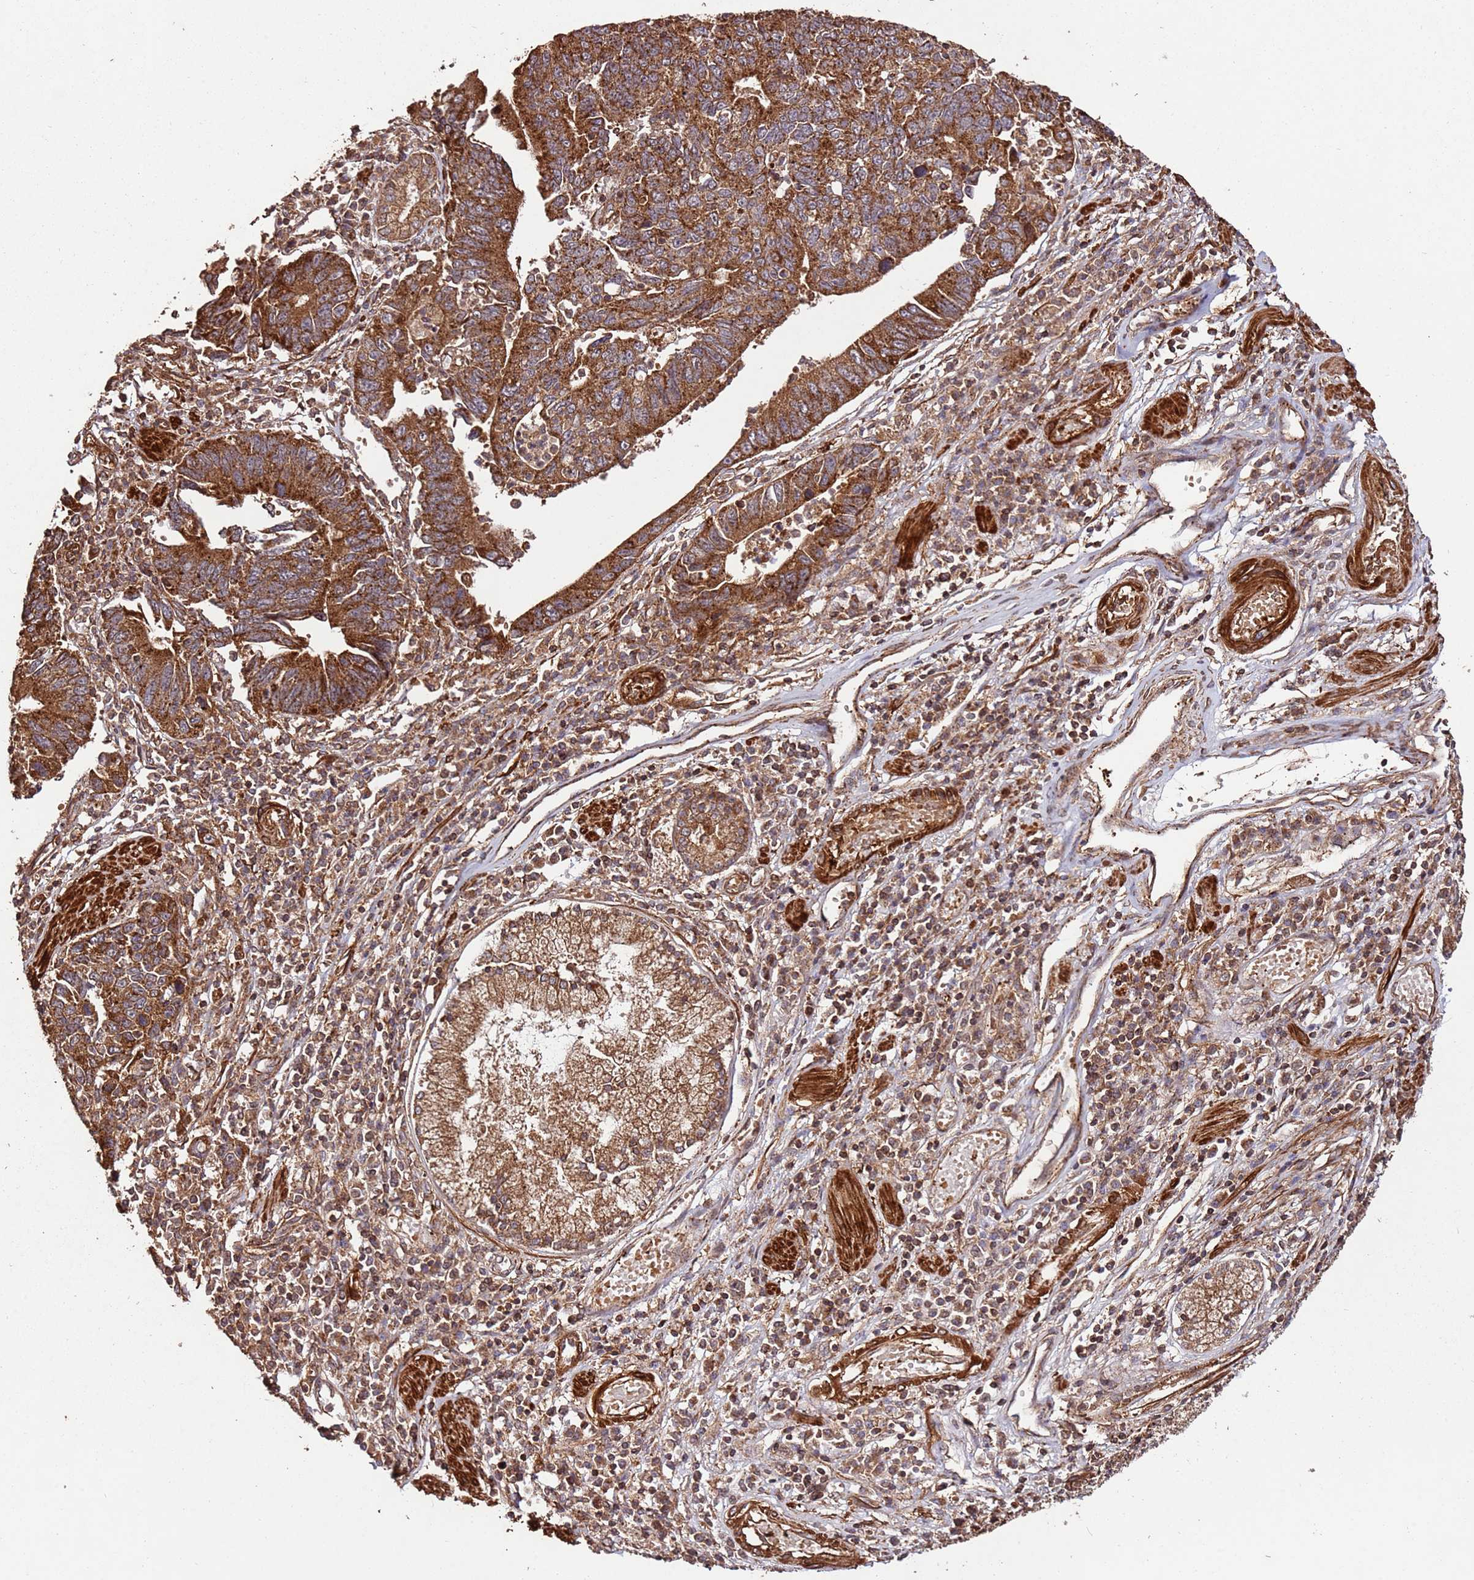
{"staining": {"intensity": "strong", "quantity": ">75%", "location": "cytoplasmic/membranous"}, "tissue": "stomach cancer", "cell_type": "Tumor cells", "image_type": "cancer", "snomed": [{"axis": "morphology", "description": "Adenocarcinoma, NOS"}, {"axis": "topography", "description": "Stomach"}], "caption": "Stomach cancer (adenocarcinoma) tissue shows strong cytoplasmic/membranous expression in about >75% of tumor cells, visualized by immunohistochemistry.", "gene": "FAM186A", "patient": {"sex": "male", "age": 59}}